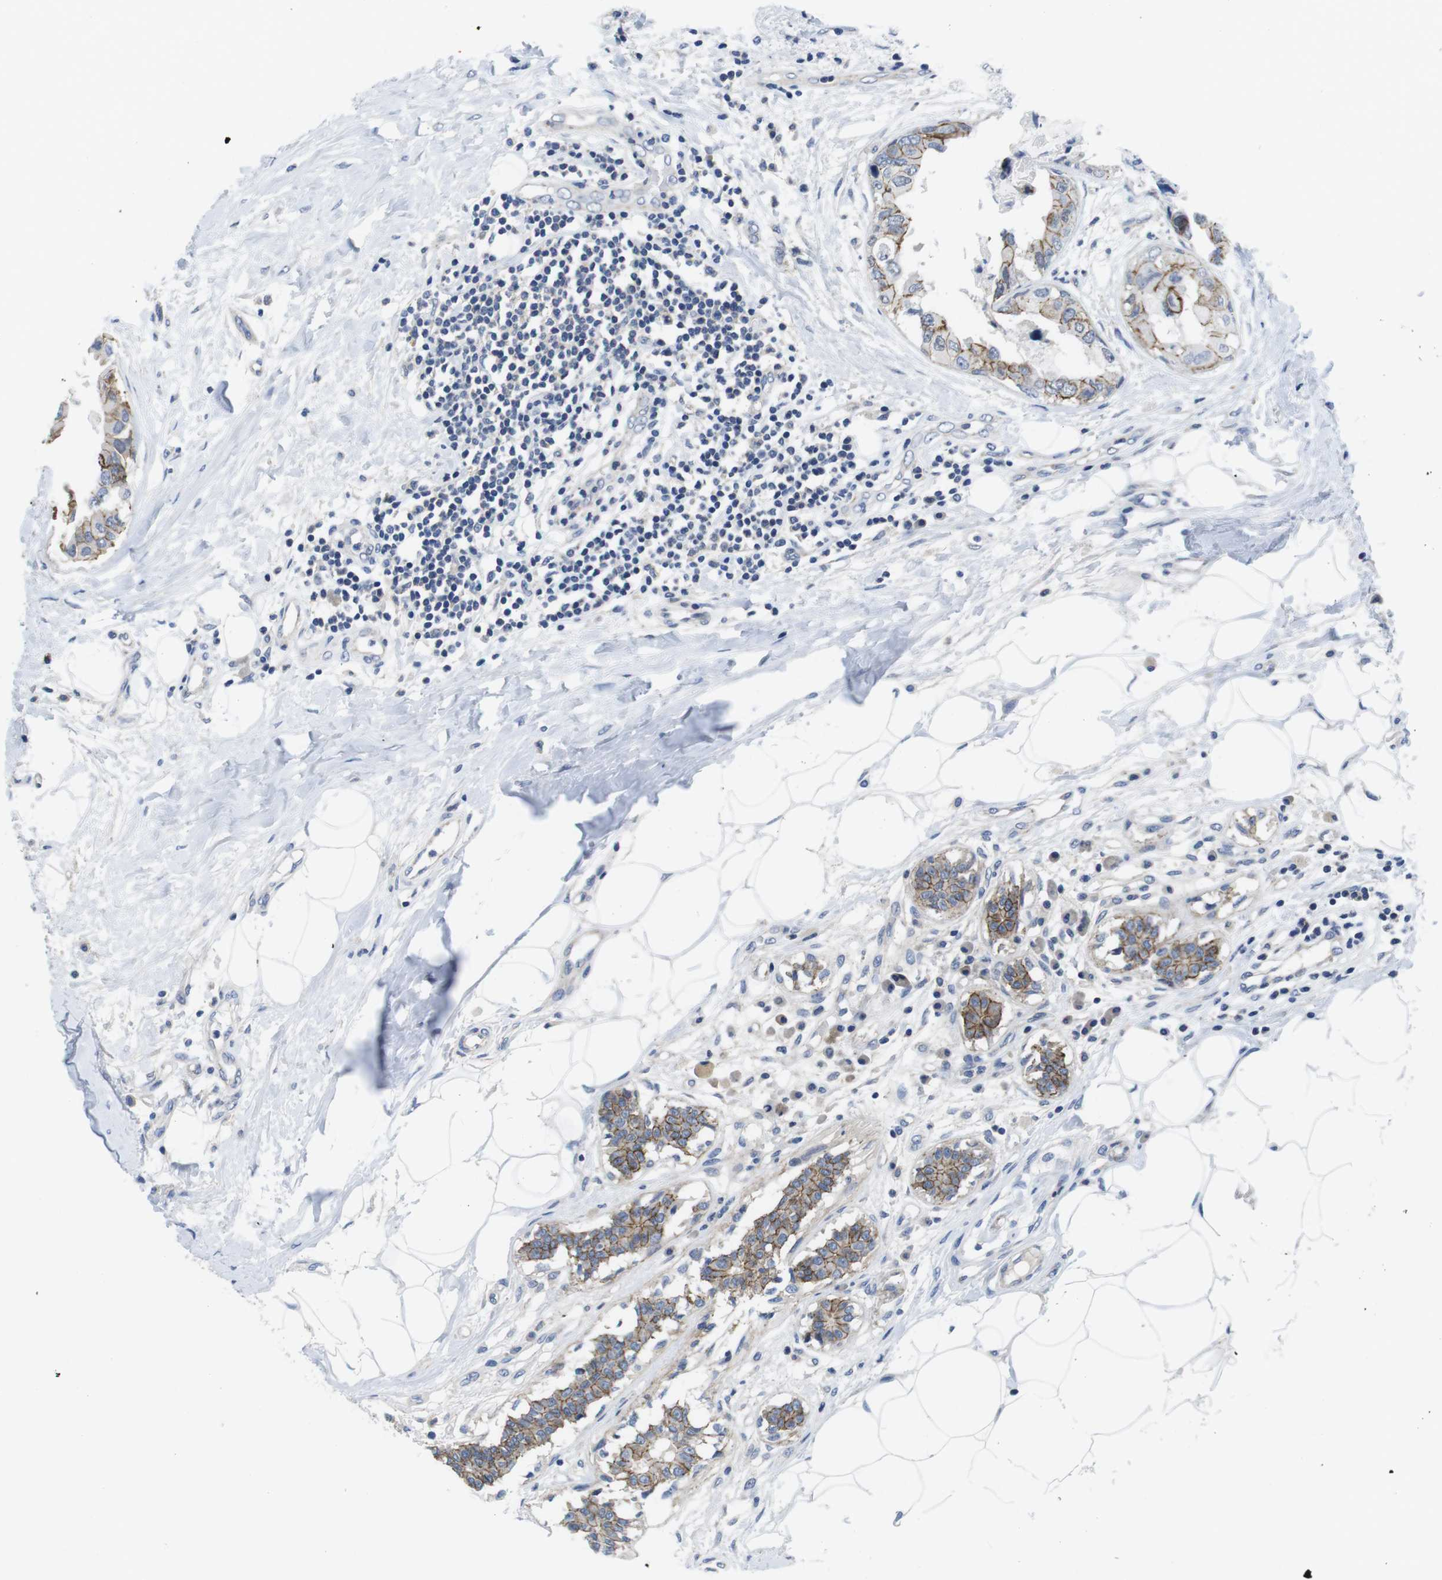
{"staining": {"intensity": "moderate", "quantity": ">75%", "location": "cytoplasmic/membranous"}, "tissue": "breast cancer", "cell_type": "Tumor cells", "image_type": "cancer", "snomed": [{"axis": "morphology", "description": "Duct carcinoma"}, {"axis": "topography", "description": "Breast"}], "caption": "Tumor cells display medium levels of moderate cytoplasmic/membranous expression in about >75% of cells in breast cancer.", "gene": "SCRIB", "patient": {"sex": "female", "age": 40}}